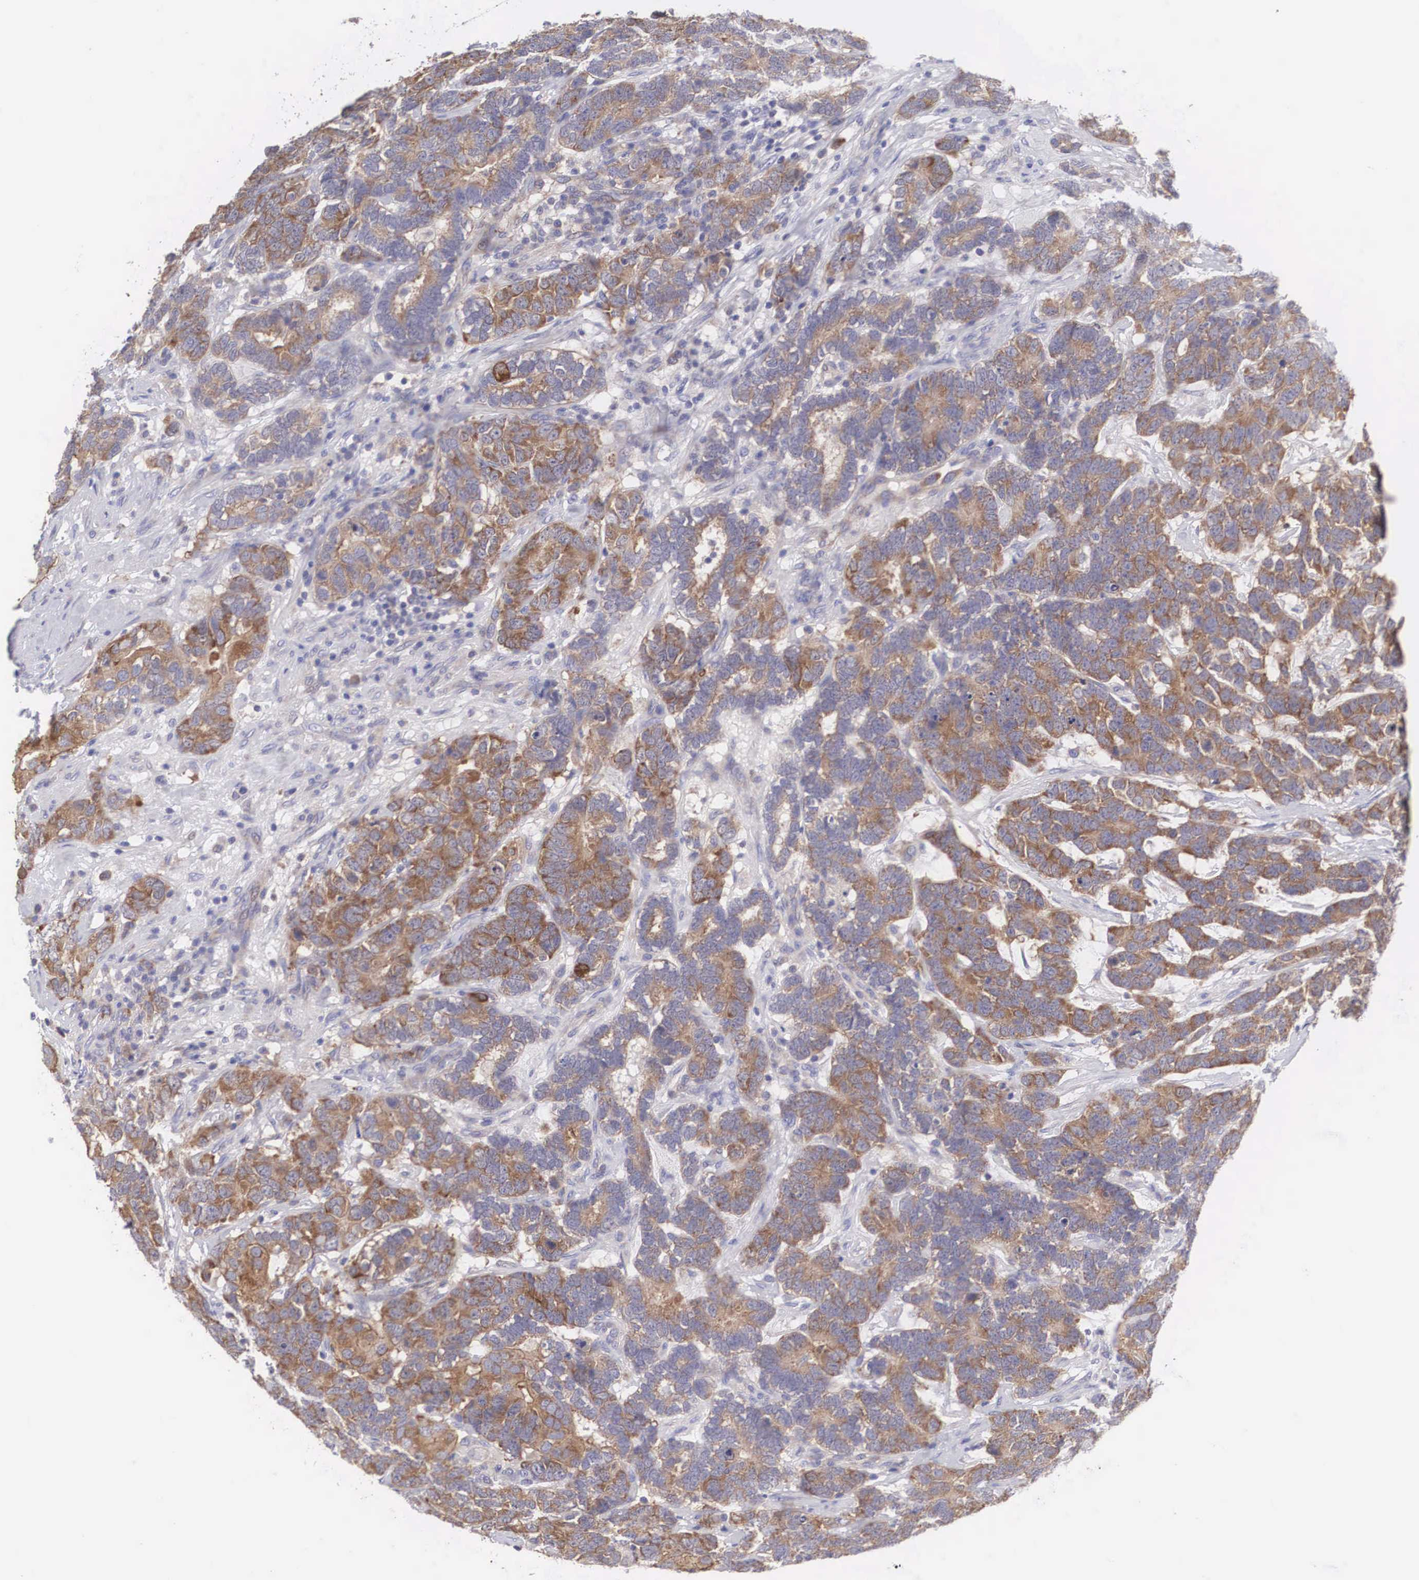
{"staining": {"intensity": "moderate", "quantity": "25%-75%", "location": "cytoplasmic/membranous"}, "tissue": "testis cancer", "cell_type": "Tumor cells", "image_type": "cancer", "snomed": [{"axis": "morphology", "description": "Carcinoma, Embryonal, NOS"}, {"axis": "topography", "description": "Testis"}], "caption": "This is a micrograph of immunohistochemistry (IHC) staining of testis embryonal carcinoma, which shows moderate expression in the cytoplasmic/membranous of tumor cells.", "gene": "TXLNG", "patient": {"sex": "male", "age": 26}}